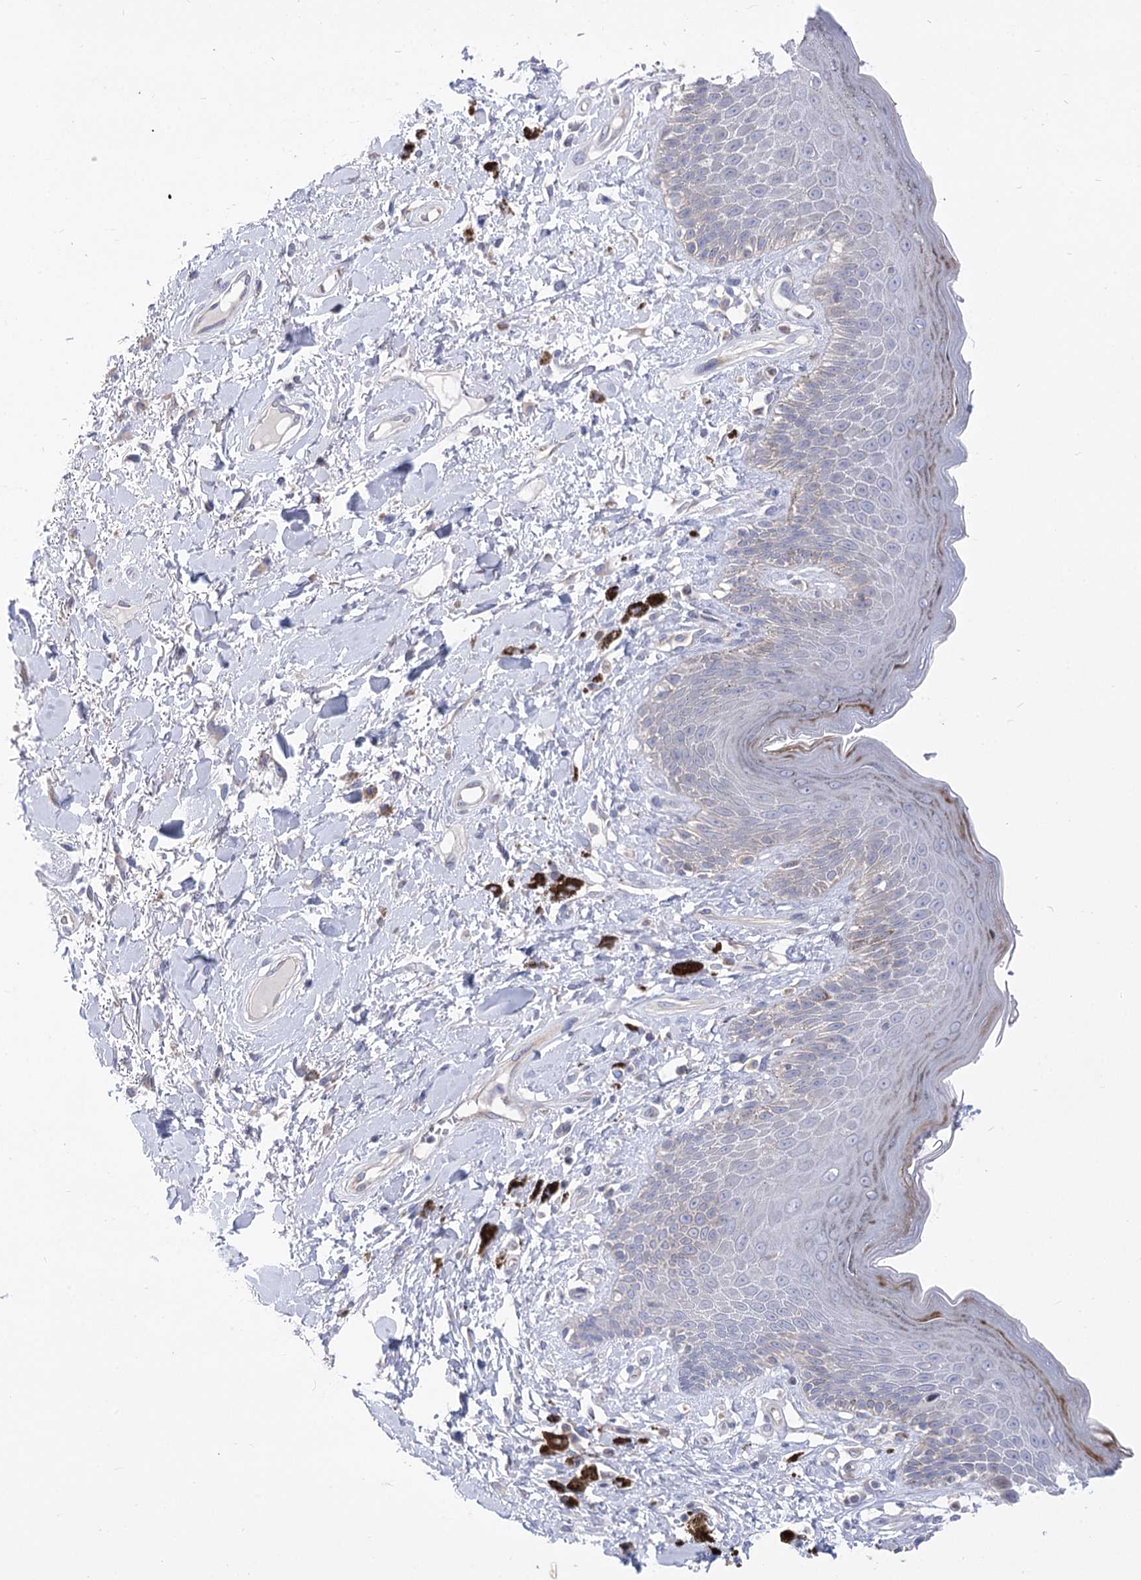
{"staining": {"intensity": "moderate", "quantity": "<25%", "location": "cytoplasmic/membranous"}, "tissue": "skin", "cell_type": "Epidermal cells", "image_type": "normal", "snomed": [{"axis": "morphology", "description": "Normal tissue, NOS"}, {"axis": "topography", "description": "Anal"}], "caption": "A brown stain highlights moderate cytoplasmic/membranous staining of a protein in epidermal cells of unremarkable human skin.", "gene": "HELT", "patient": {"sex": "female", "age": 78}}